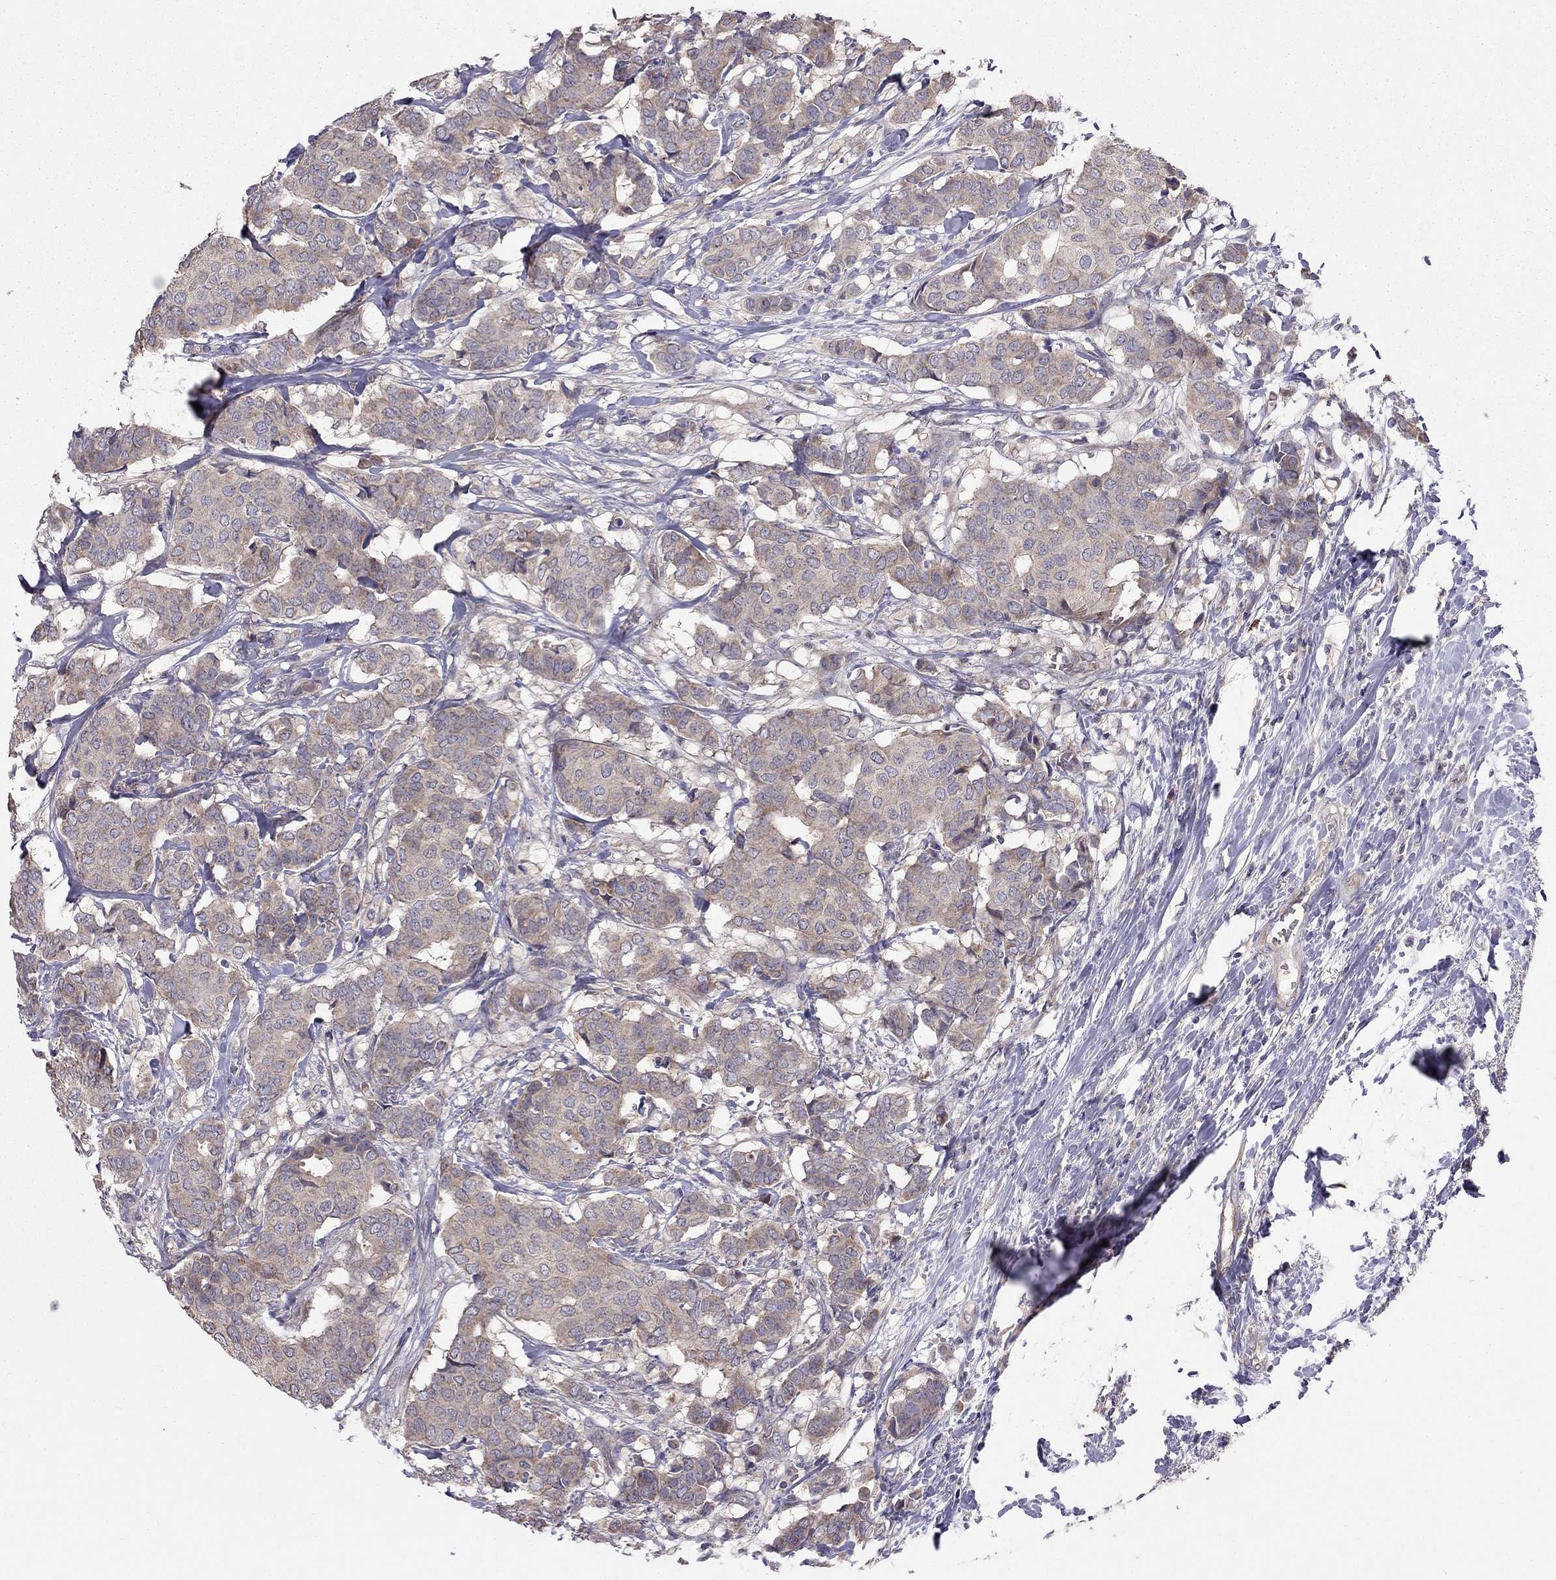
{"staining": {"intensity": "moderate", "quantity": "25%-75%", "location": "cytoplasmic/membranous"}, "tissue": "breast cancer", "cell_type": "Tumor cells", "image_type": "cancer", "snomed": [{"axis": "morphology", "description": "Duct carcinoma"}, {"axis": "topography", "description": "Breast"}], "caption": "Breast intraductal carcinoma stained for a protein displays moderate cytoplasmic/membranous positivity in tumor cells. (DAB = brown stain, brightfield microscopy at high magnification).", "gene": "PIK3CG", "patient": {"sex": "female", "age": 75}}